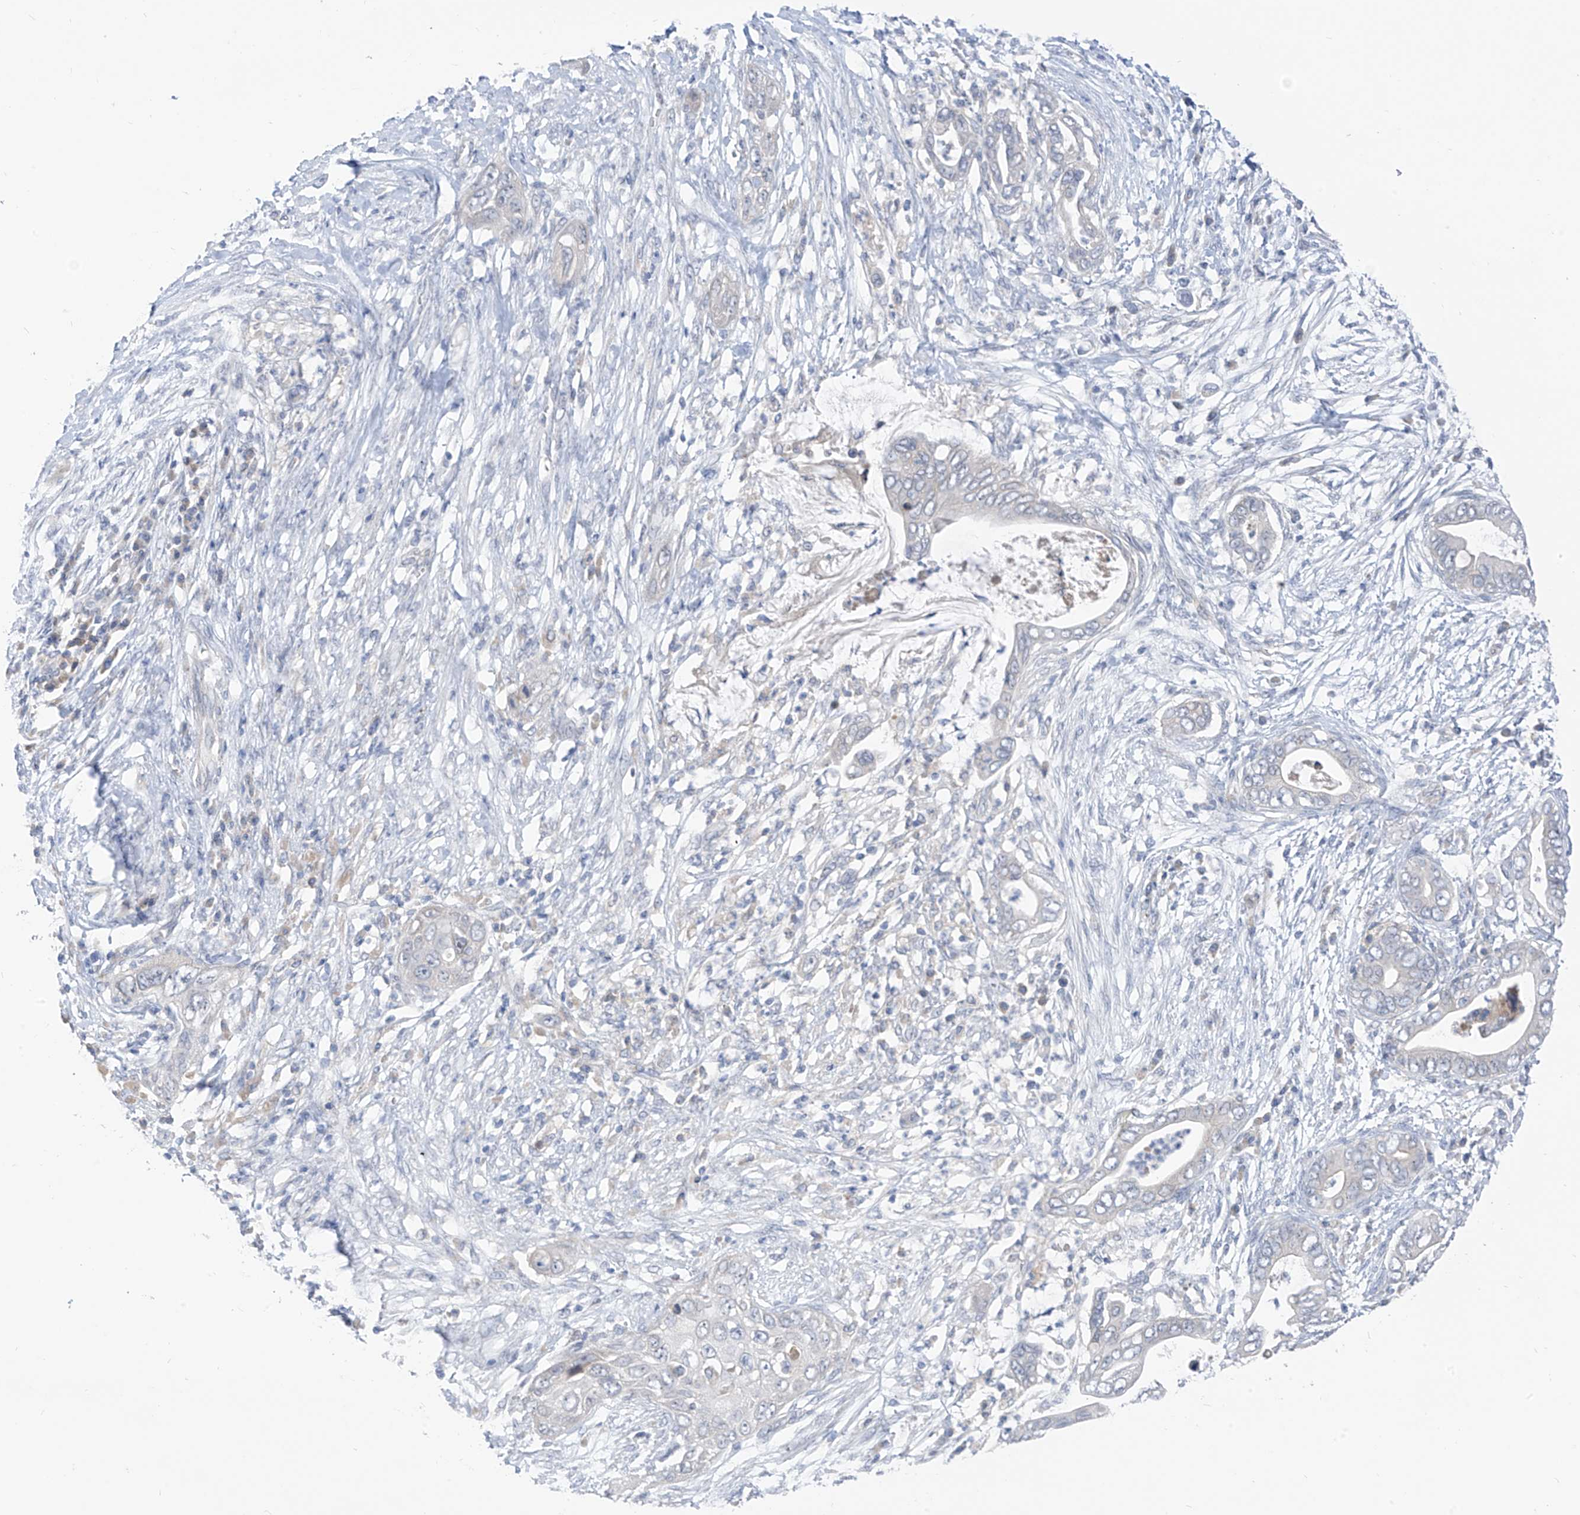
{"staining": {"intensity": "negative", "quantity": "none", "location": "none"}, "tissue": "pancreatic cancer", "cell_type": "Tumor cells", "image_type": "cancer", "snomed": [{"axis": "morphology", "description": "Adenocarcinoma, NOS"}, {"axis": "topography", "description": "Pancreas"}], "caption": "Pancreatic cancer stained for a protein using IHC displays no positivity tumor cells.", "gene": "LDAH", "patient": {"sex": "male", "age": 75}}